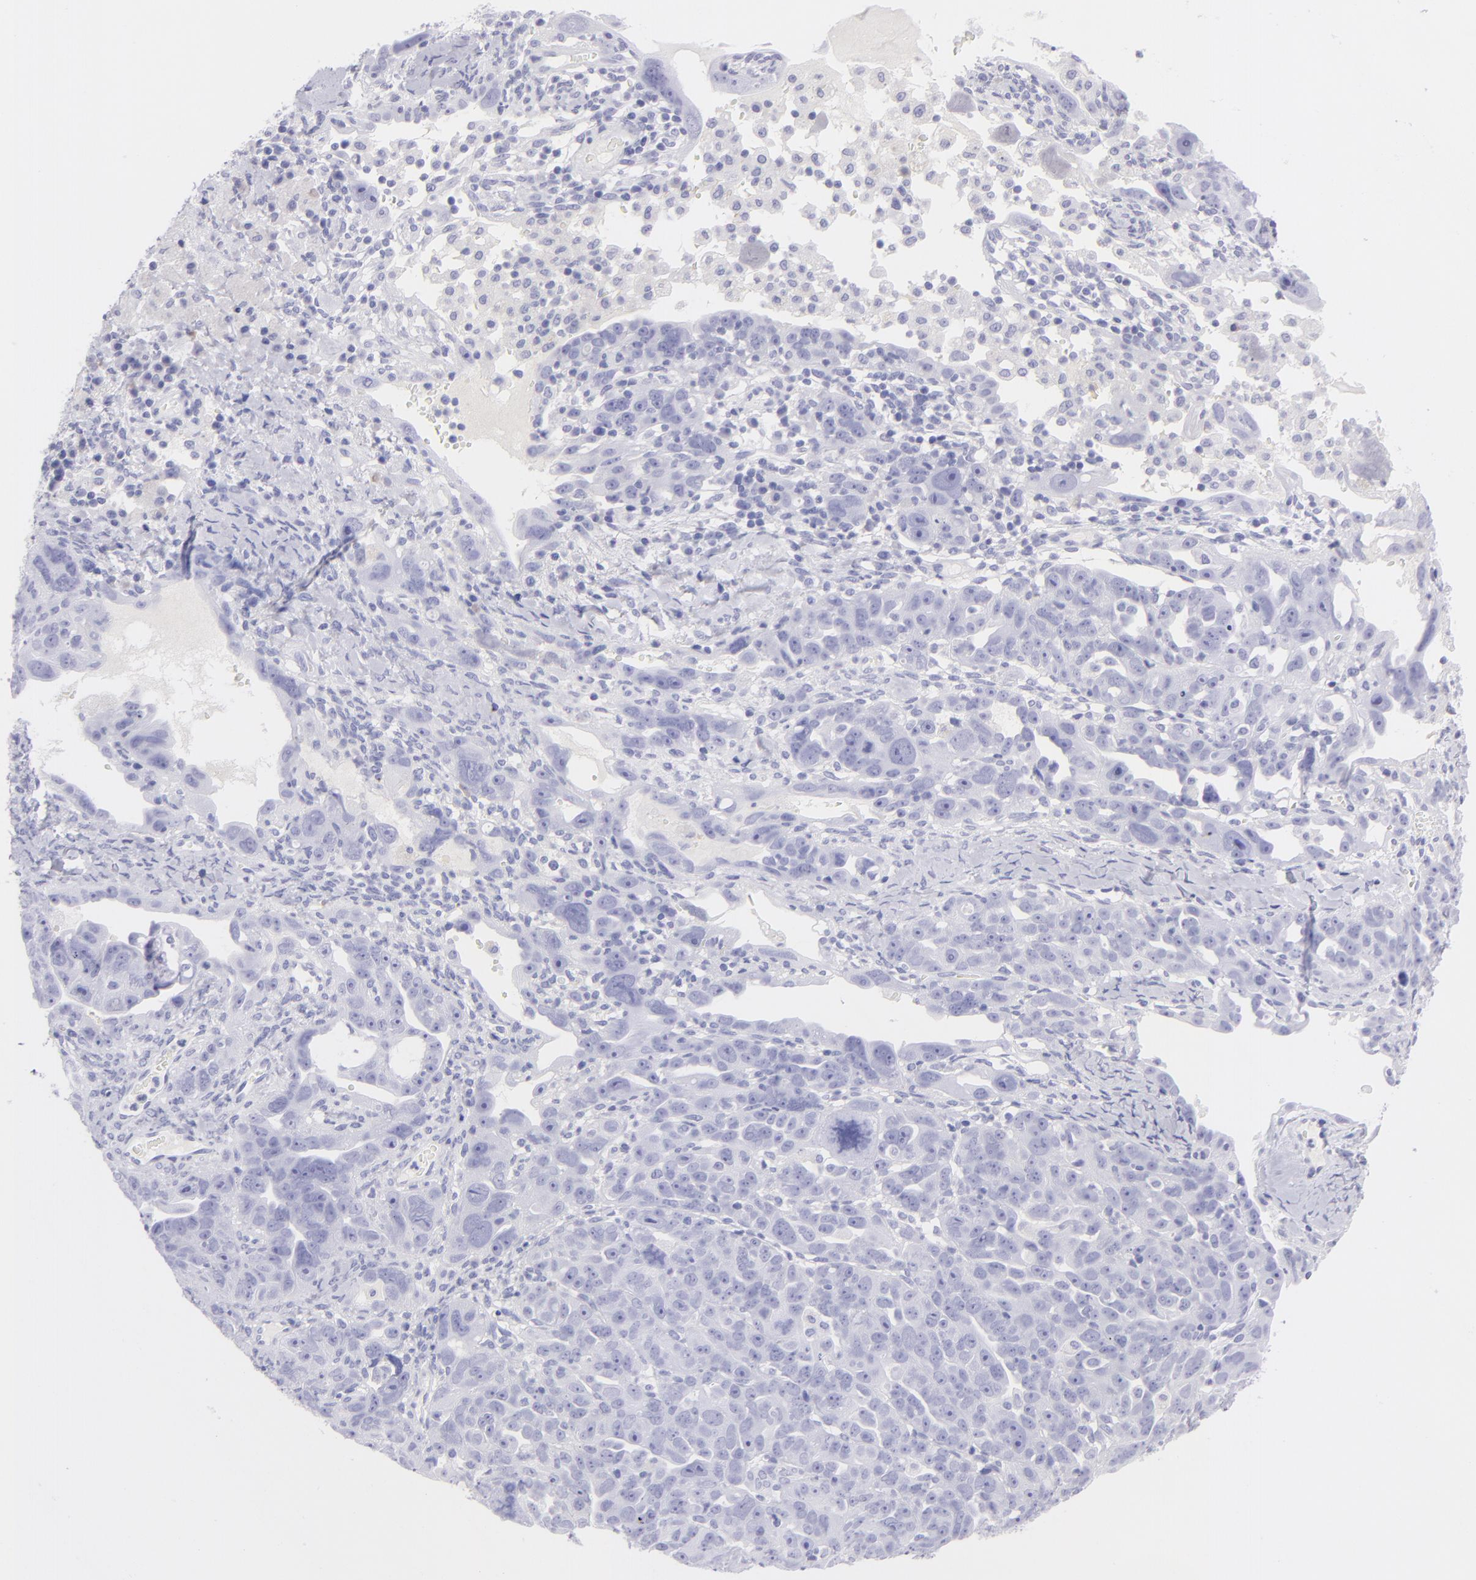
{"staining": {"intensity": "negative", "quantity": "none", "location": "none"}, "tissue": "ovarian cancer", "cell_type": "Tumor cells", "image_type": "cancer", "snomed": [{"axis": "morphology", "description": "Cystadenocarcinoma, serous, NOS"}, {"axis": "topography", "description": "Ovary"}], "caption": "IHC image of human serous cystadenocarcinoma (ovarian) stained for a protein (brown), which displays no positivity in tumor cells.", "gene": "SLC1A2", "patient": {"sex": "female", "age": 66}}